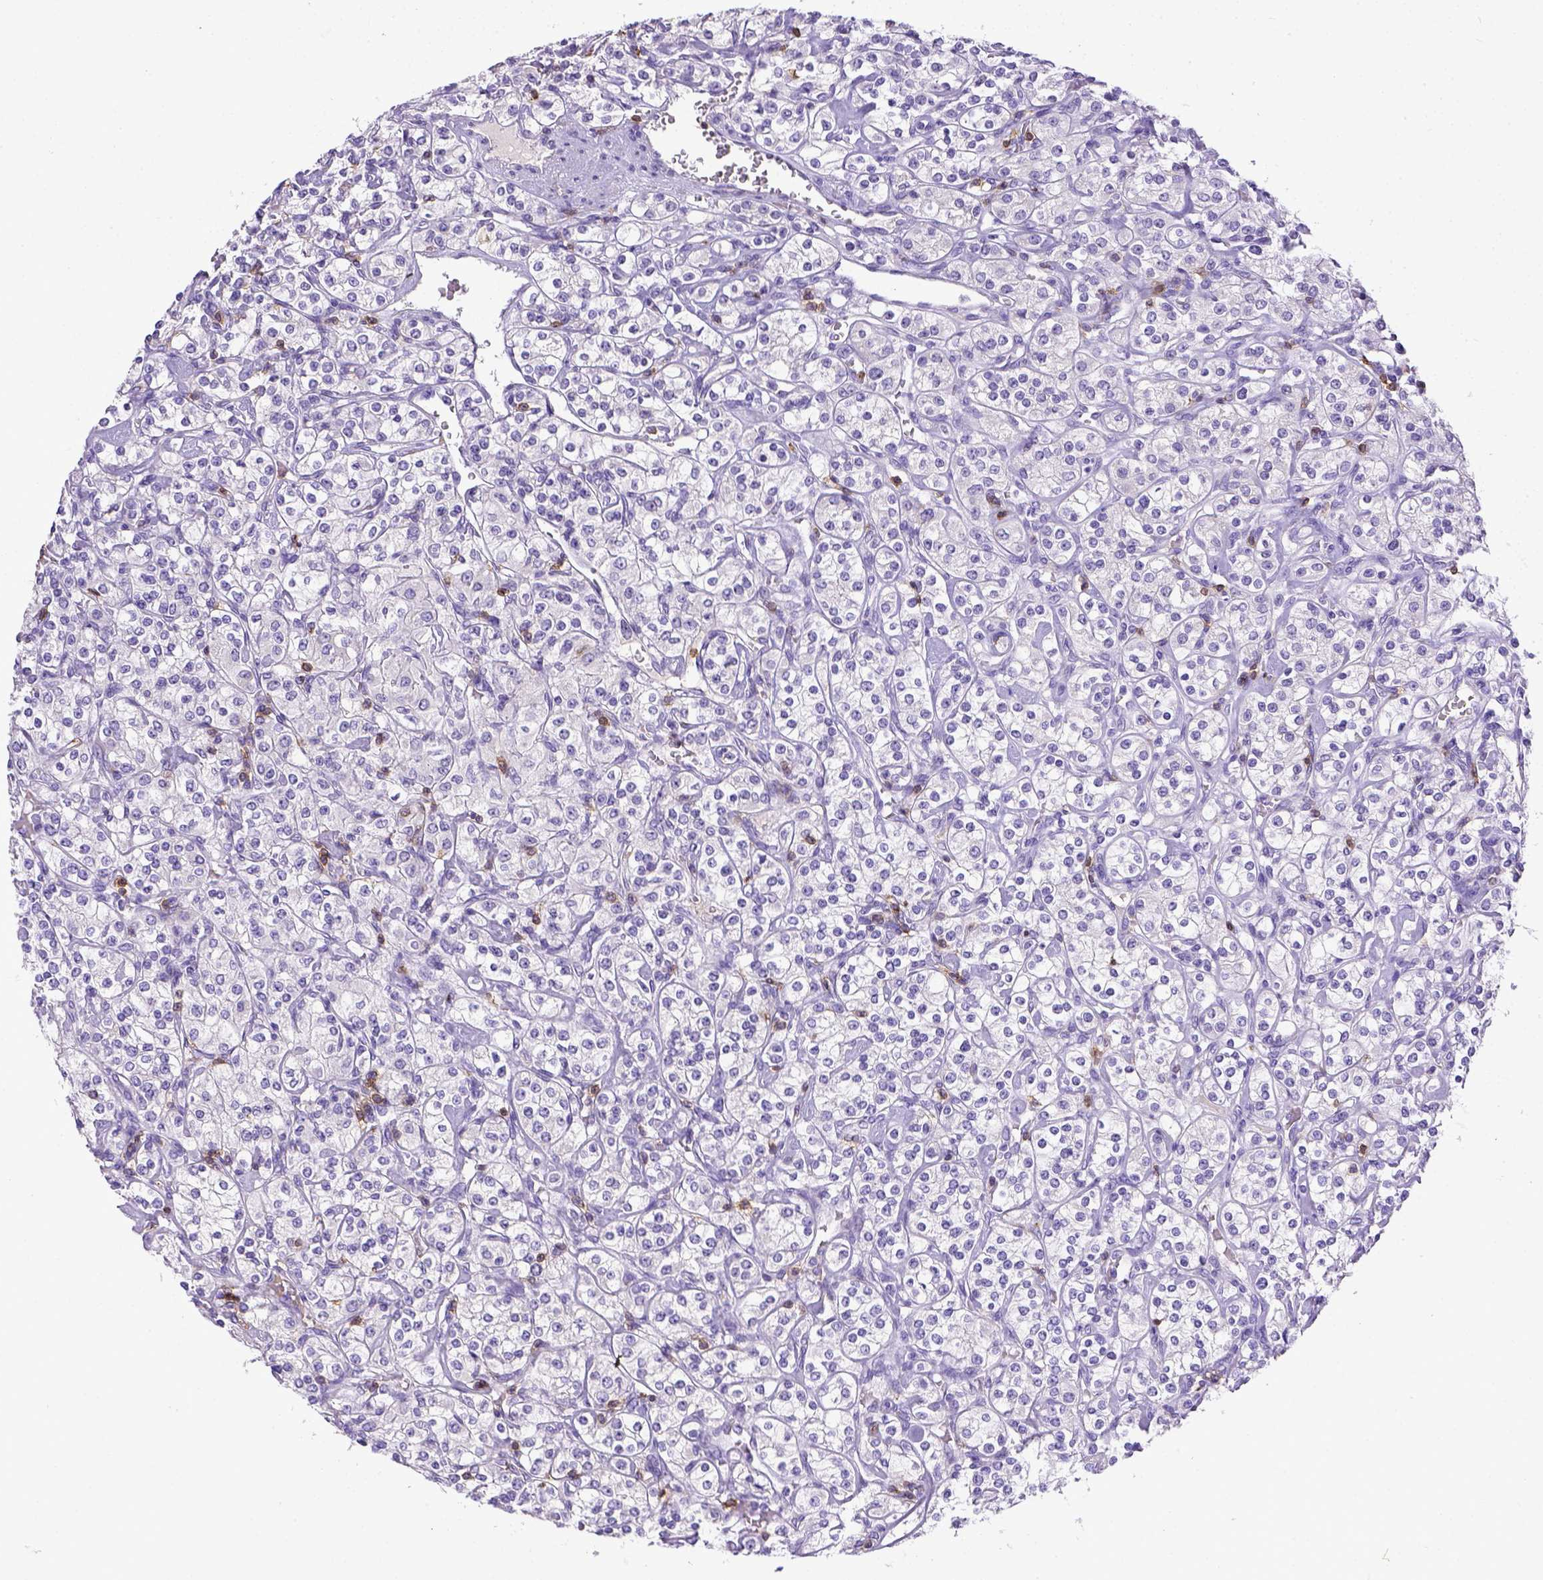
{"staining": {"intensity": "negative", "quantity": "none", "location": "none"}, "tissue": "renal cancer", "cell_type": "Tumor cells", "image_type": "cancer", "snomed": [{"axis": "morphology", "description": "Adenocarcinoma, NOS"}, {"axis": "topography", "description": "Kidney"}], "caption": "Tumor cells show no significant protein staining in renal adenocarcinoma.", "gene": "CD3E", "patient": {"sex": "male", "age": 77}}